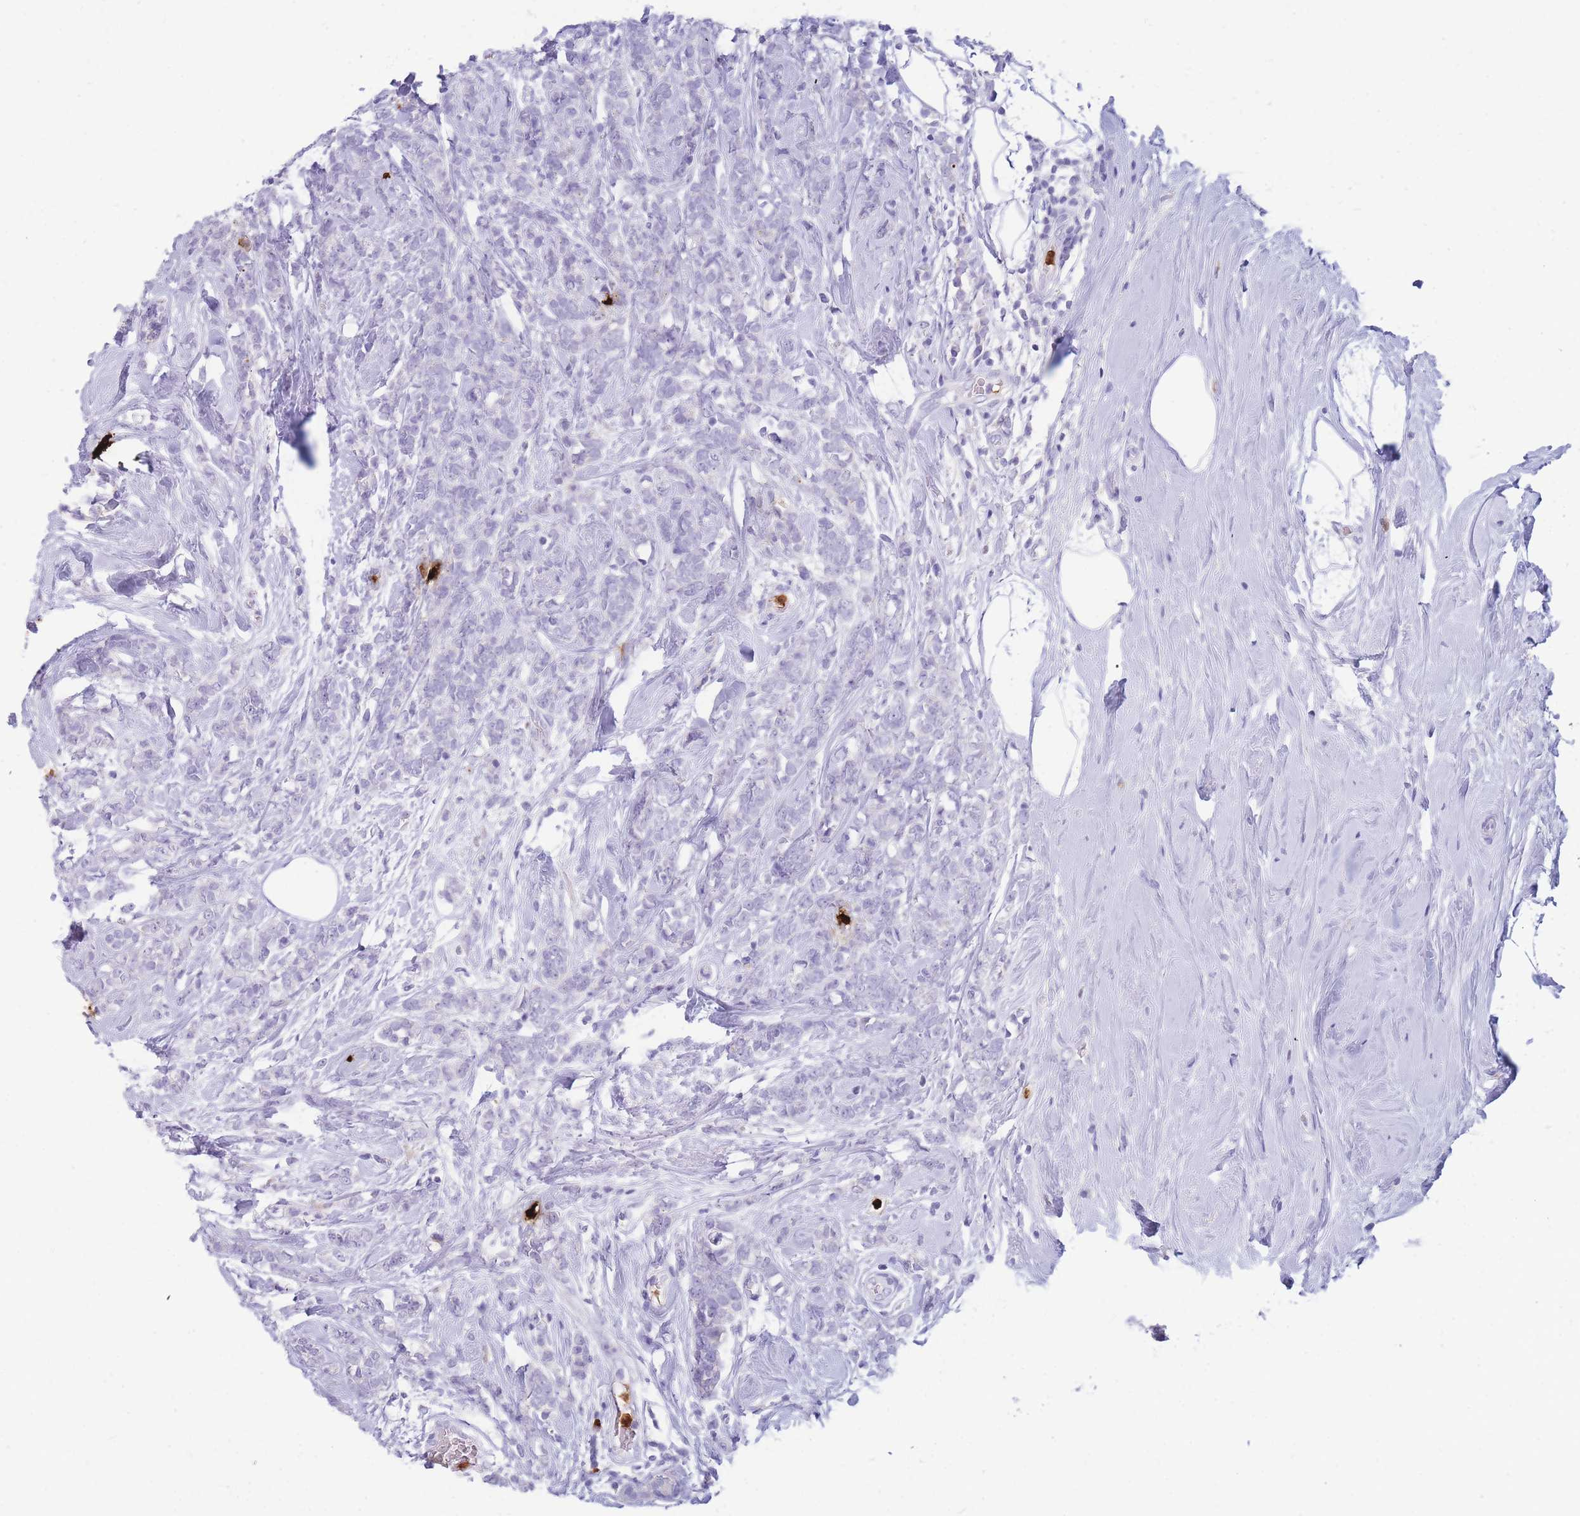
{"staining": {"intensity": "negative", "quantity": "none", "location": "none"}, "tissue": "breast cancer", "cell_type": "Tumor cells", "image_type": "cancer", "snomed": [{"axis": "morphology", "description": "Lobular carcinoma"}, {"axis": "topography", "description": "Breast"}], "caption": "Immunohistochemistry of breast cancer shows no staining in tumor cells. The staining was performed using DAB to visualize the protein expression in brown, while the nuclei were stained in blue with hematoxylin (Magnification: 20x).", "gene": "TPSAB1", "patient": {"sex": "female", "age": 58}}